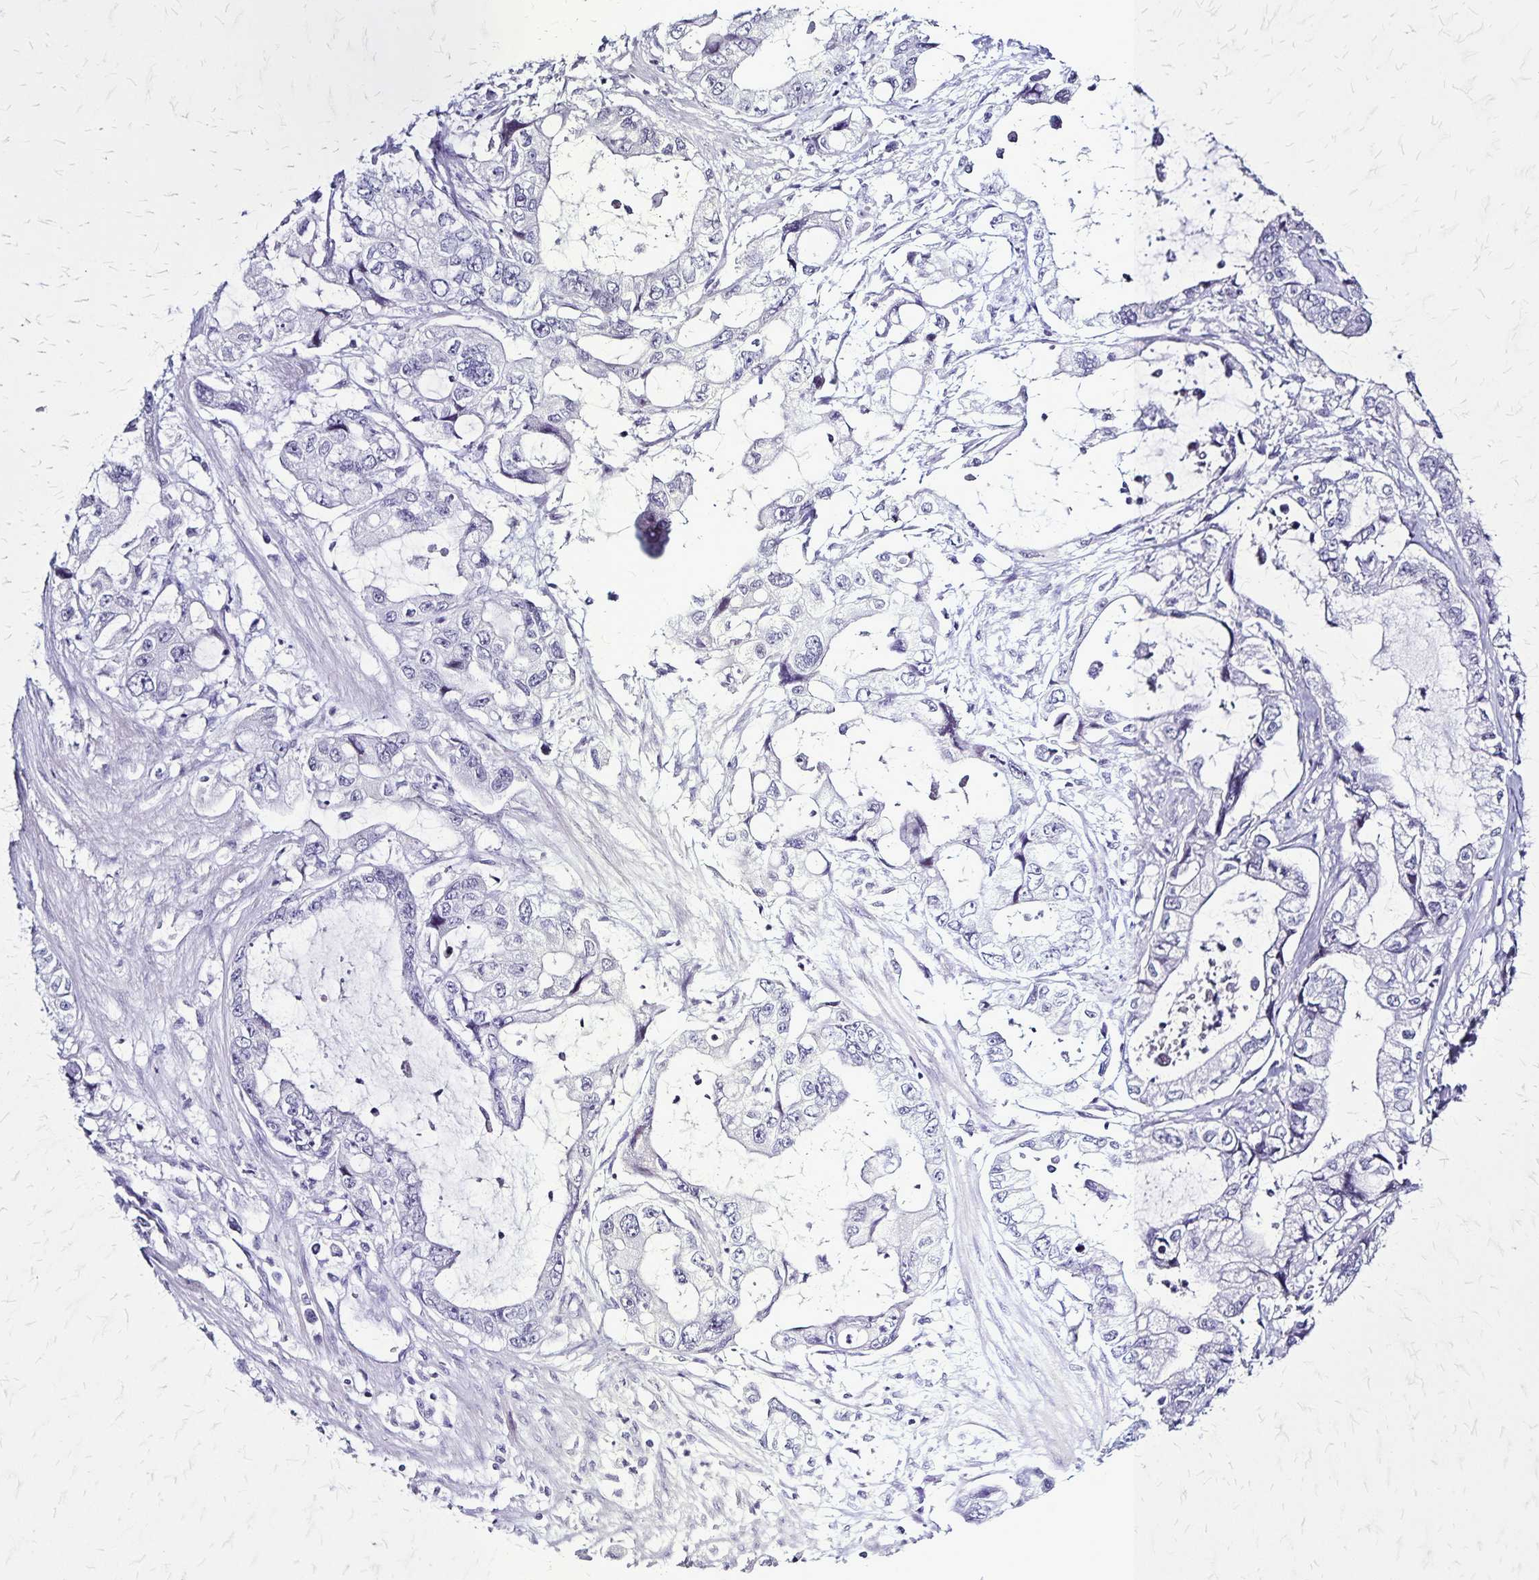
{"staining": {"intensity": "negative", "quantity": "none", "location": "none"}, "tissue": "stomach cancer", "cell_type": "Tumor cells", "image_type": "cancer", "snomed": [{"axis": "morphology", "description": "Adenocarcinoma, NOS"}, {"axis": "topography", "description": "Pancreas"}, {"axis": "topography", "description": "Stomach, upper"}, {"axis": "topography", "description": "Stomach"}], "caption": "Tumor cells are negative for protein expression in human stomach cancer.", "gene": "PLXNA4", "patient": {"sex": "male", "age": 77}}